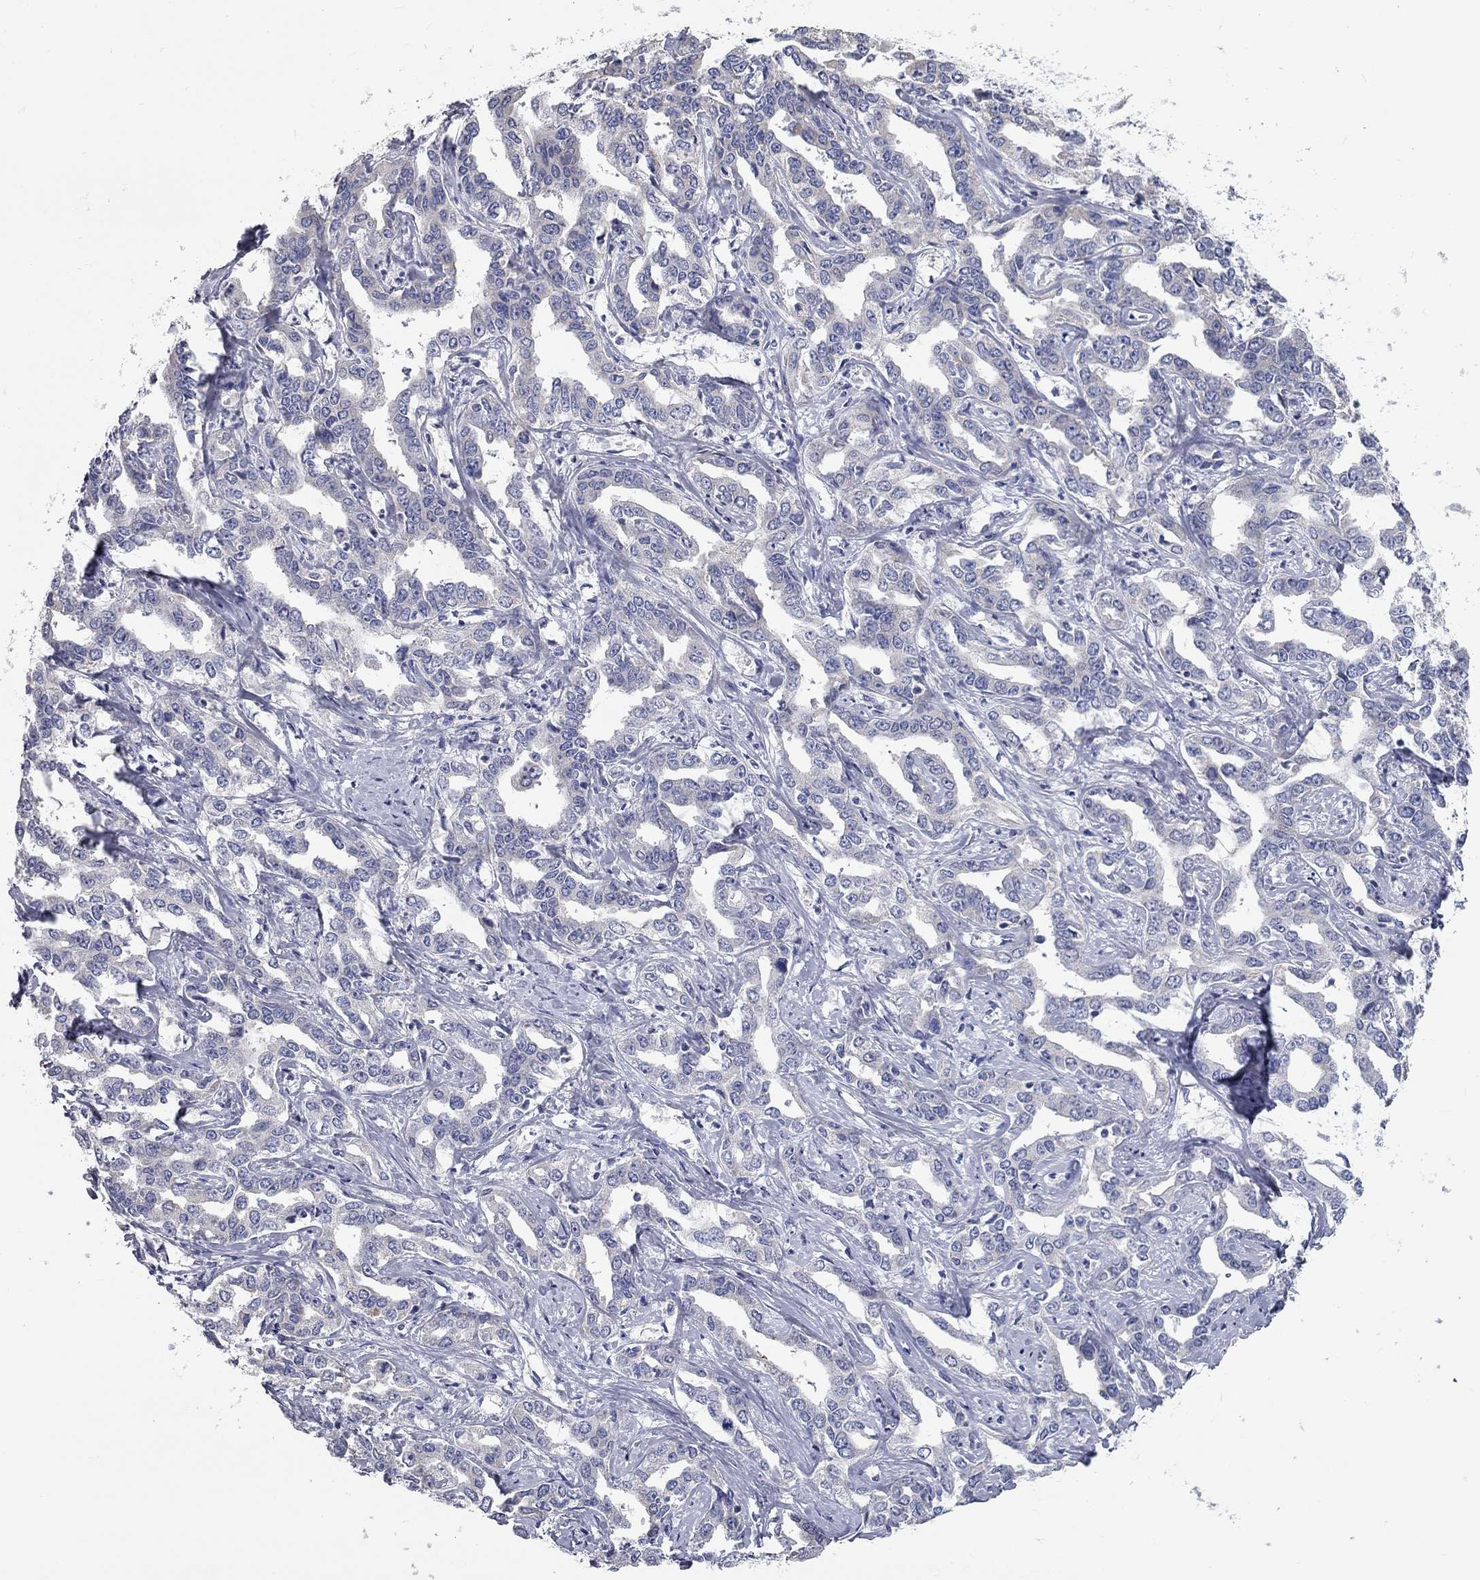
{"staining": {"intensity": "negative", "quantity": "none", "location": "none"}, "tissue": "liver cancer", "cell_type": "Tumor cells", "image_type": "cancer", "snomed": [{"axis": "morphology", "description": "Cholangiocarcinoma"}, {"axis": "topography", "description": "Liver"}], "caption": "Tumor cells are negative for brown protein staining in liver cancer.", "gene": "CFAP161", "patient": {"sex": "male", "age": 59}}